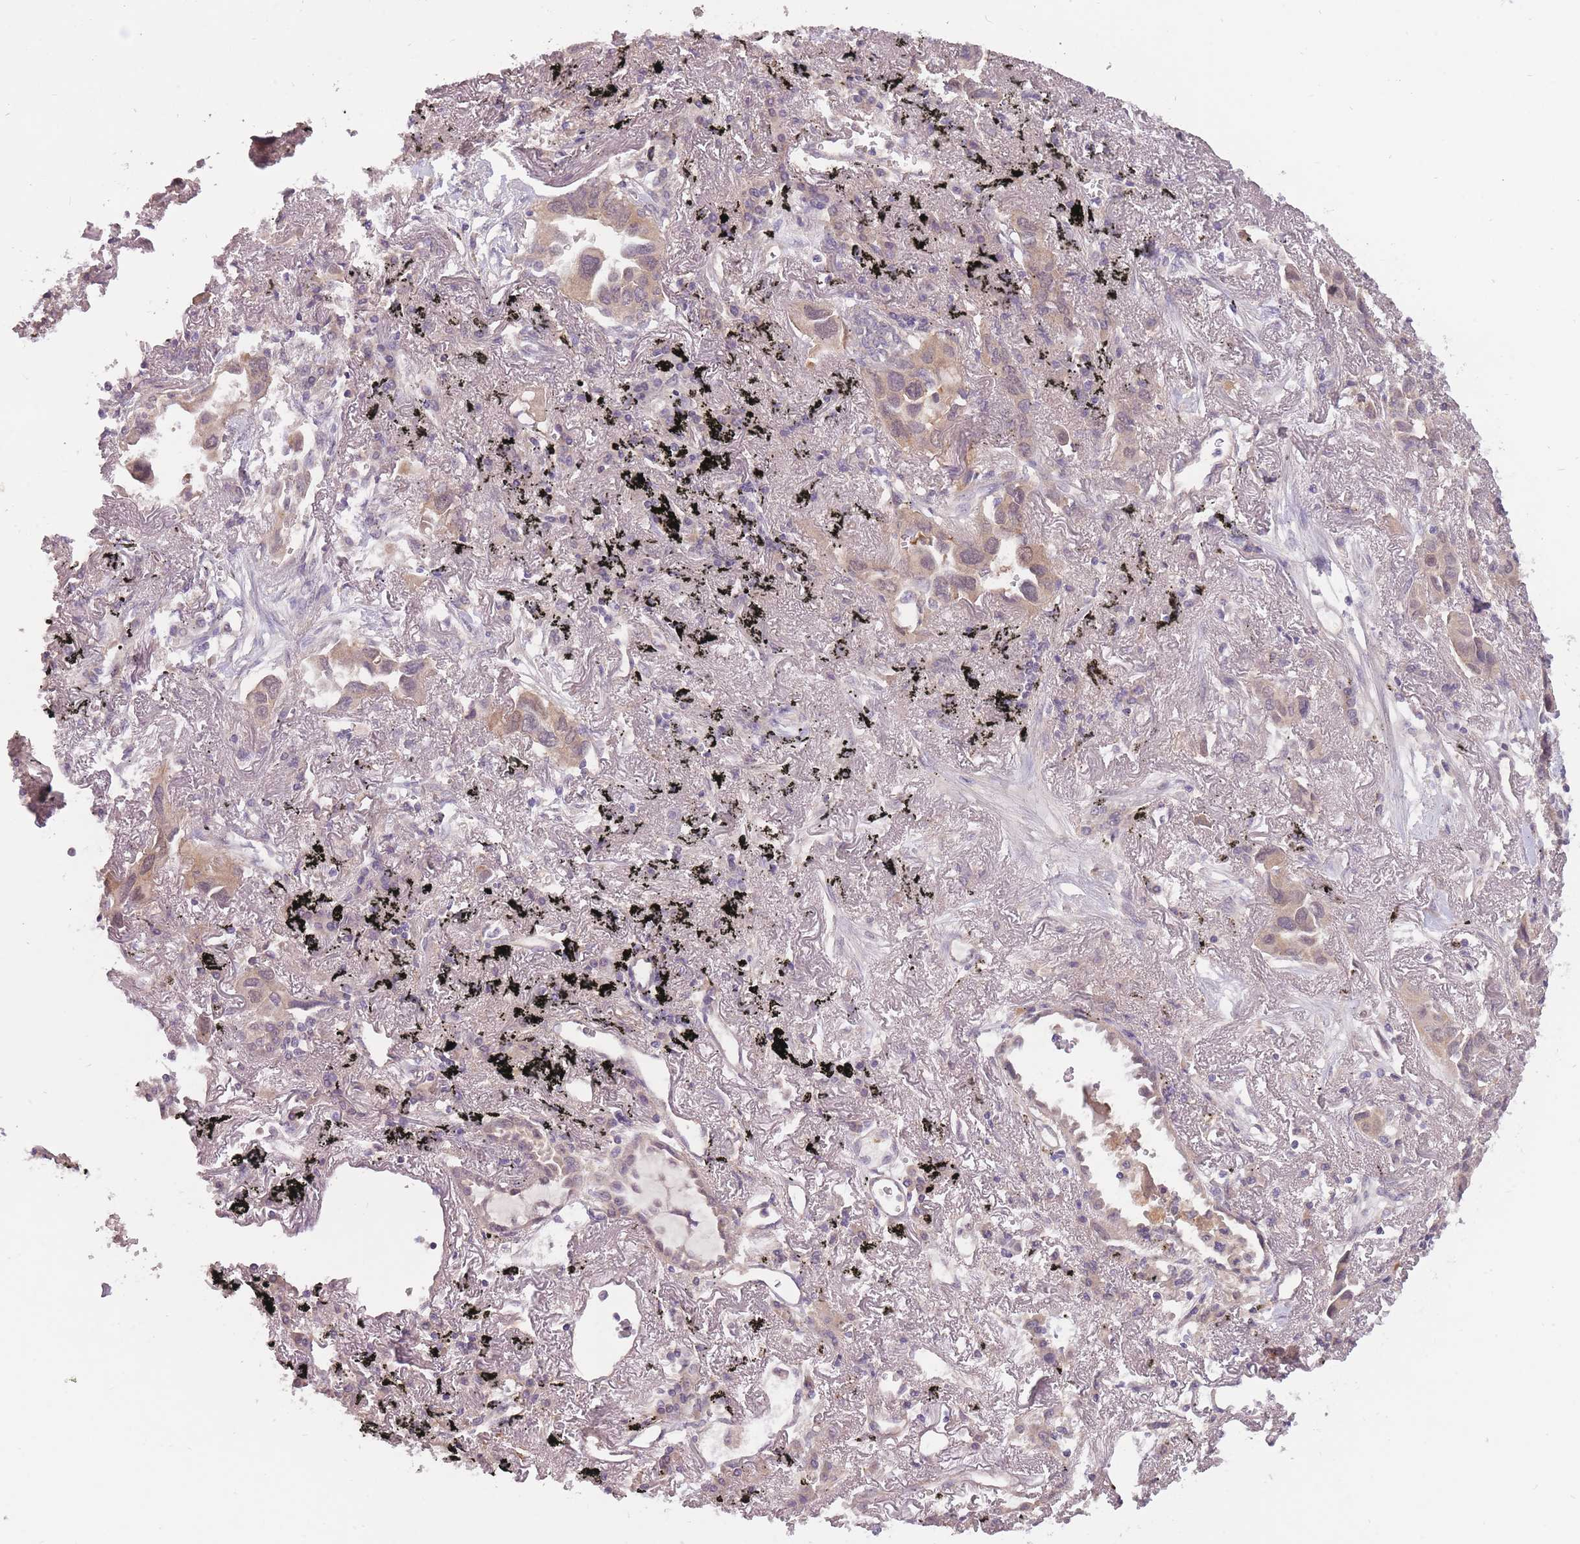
{"staining": {"intensity": "moderate", "quantity": "25%-75%", "location": "cytoplasmic/membranous,nuclear"}, "tissue": "lung cancer", "cell_type": "Tumor cells", "image_type": "cancer", "snomed": [{"axis": "morphology", "description": "Adenocarcinoma, NOS"}, {"axis": "topography", "description": "Lung"}], "caption": "A micrograph of human lung cancer (adenocarcinoma) stained for a protein demonstrates moderate cytoplasmic/membranous and nuclear brown staining in tumor cells.", "gene": "LRATD2", "patient": {"sex": "female", "age": 76}}